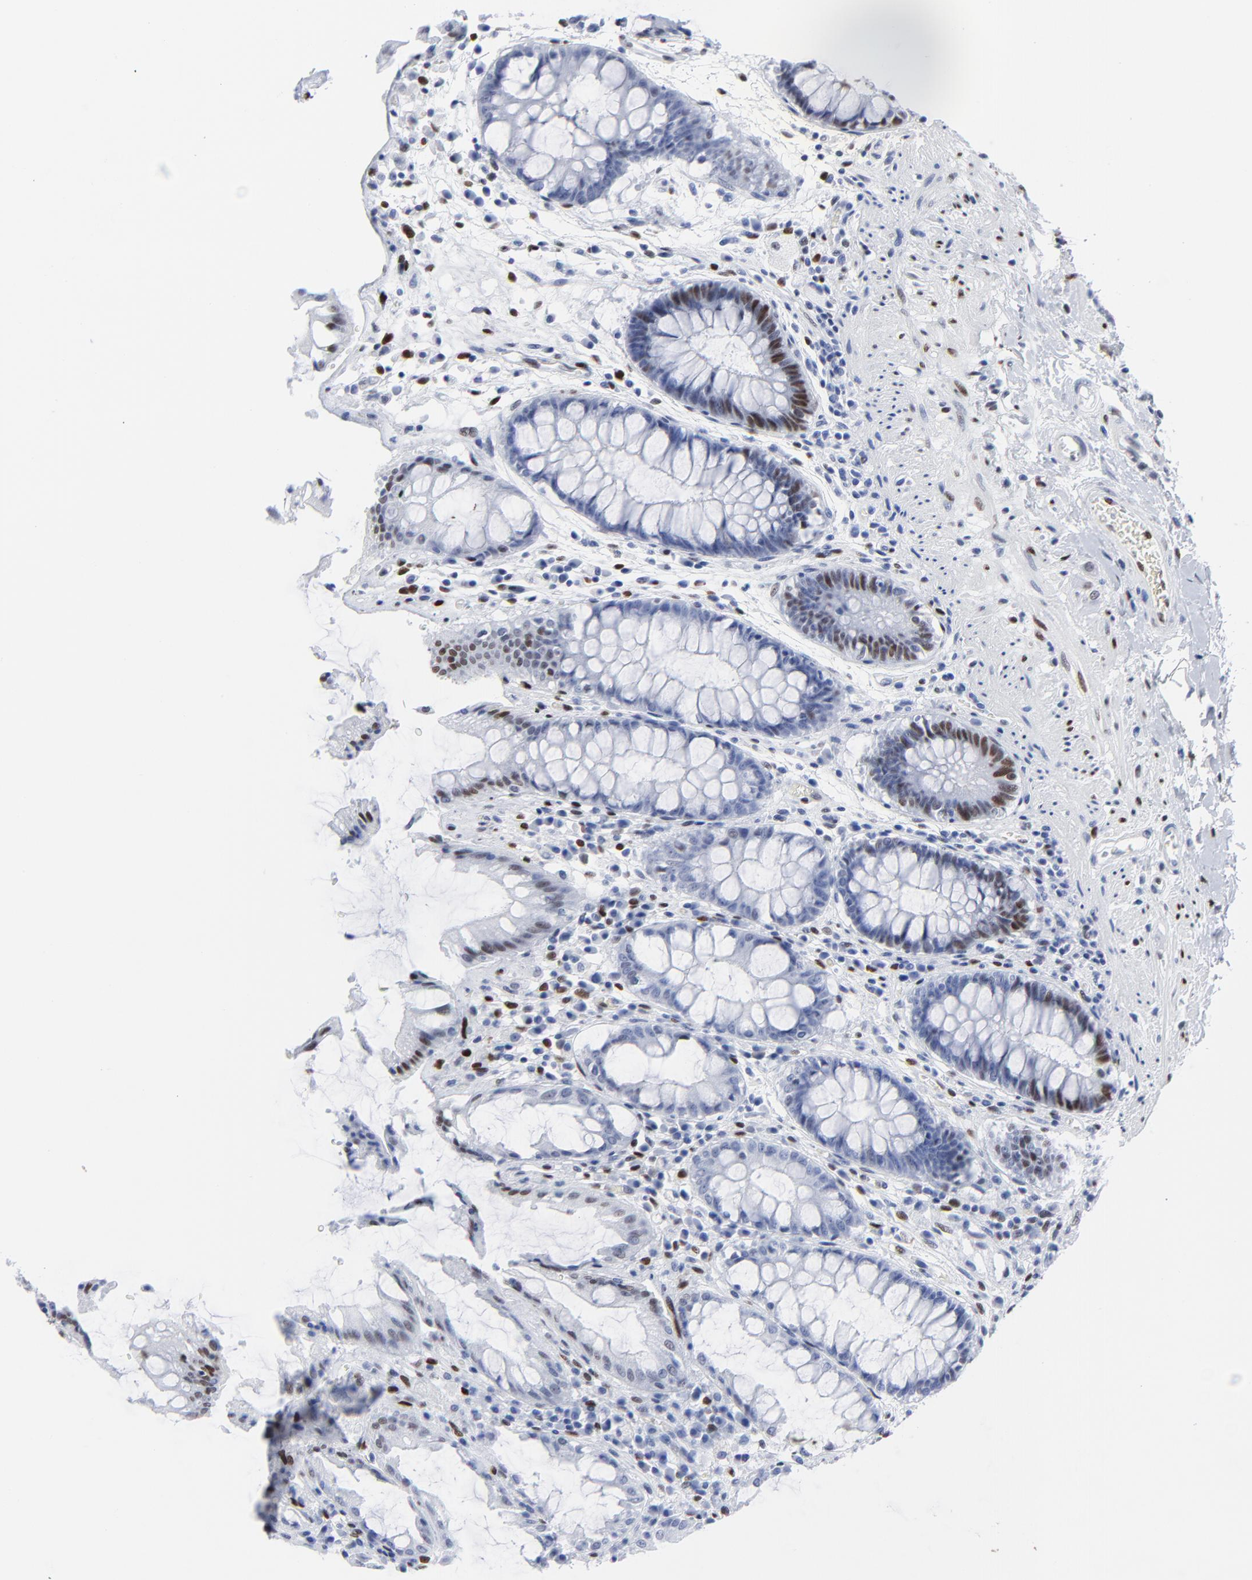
{"staining": {"intensity": "moderate", "quantity": "25%-75%", "location": "nuclear"}, "tissue": "rectum", "cell_type": "Glandular cells", "image_type": "normal", "snomed": [{"axis": "morphology", "description": "Normal tissue, NOS"}, {"axis": "topography", "description": "Rectum"}], "caption": "This micrograph reveals immunohistochemistry (IHC) staining of unremarkable rectum, with medium moderate nuclear staining in approximately 25%-75% of glandular cells.", "gene": "JUN", "patient": {"sex": "female", "age": 46}}